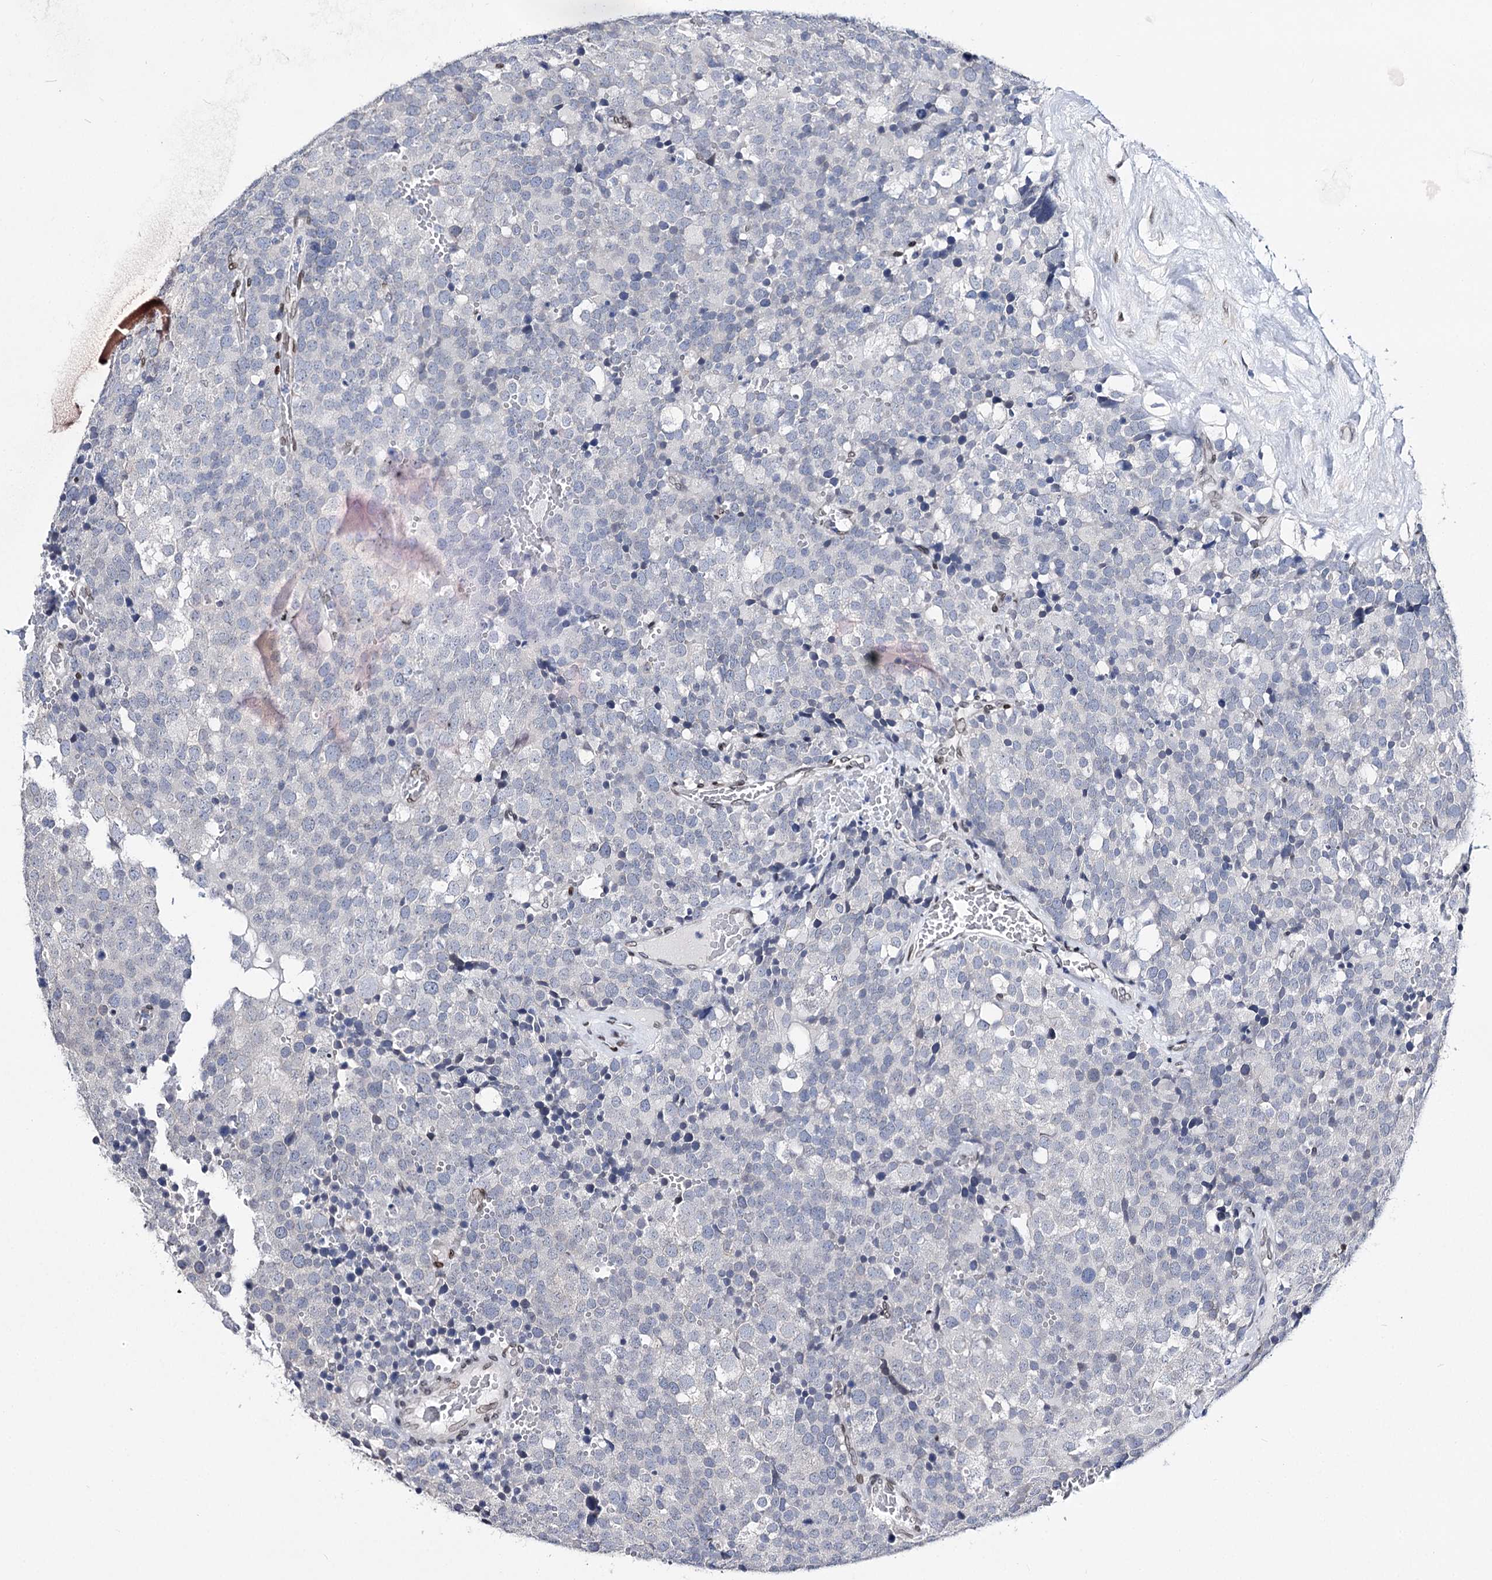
{"staining": {"intensity": "negative", "quantity": "none", "location": "none"}, "tissue": "testis cancer", "cell_type": "Tumor cells", "image_type": "cancer", "snomed": [{"axis": "morphology", "description": "Seminoma, NOS"}, {"axis": "topography", "description": "Testis"}], "caption": "DAB (3,3'-diaminobenzidine) immunohistochemical staining of human testis cancer exhibits no significant positivity in tumor cells.", "gene": "TMEM201", "patient": {"sex": "male", "age": 71}}